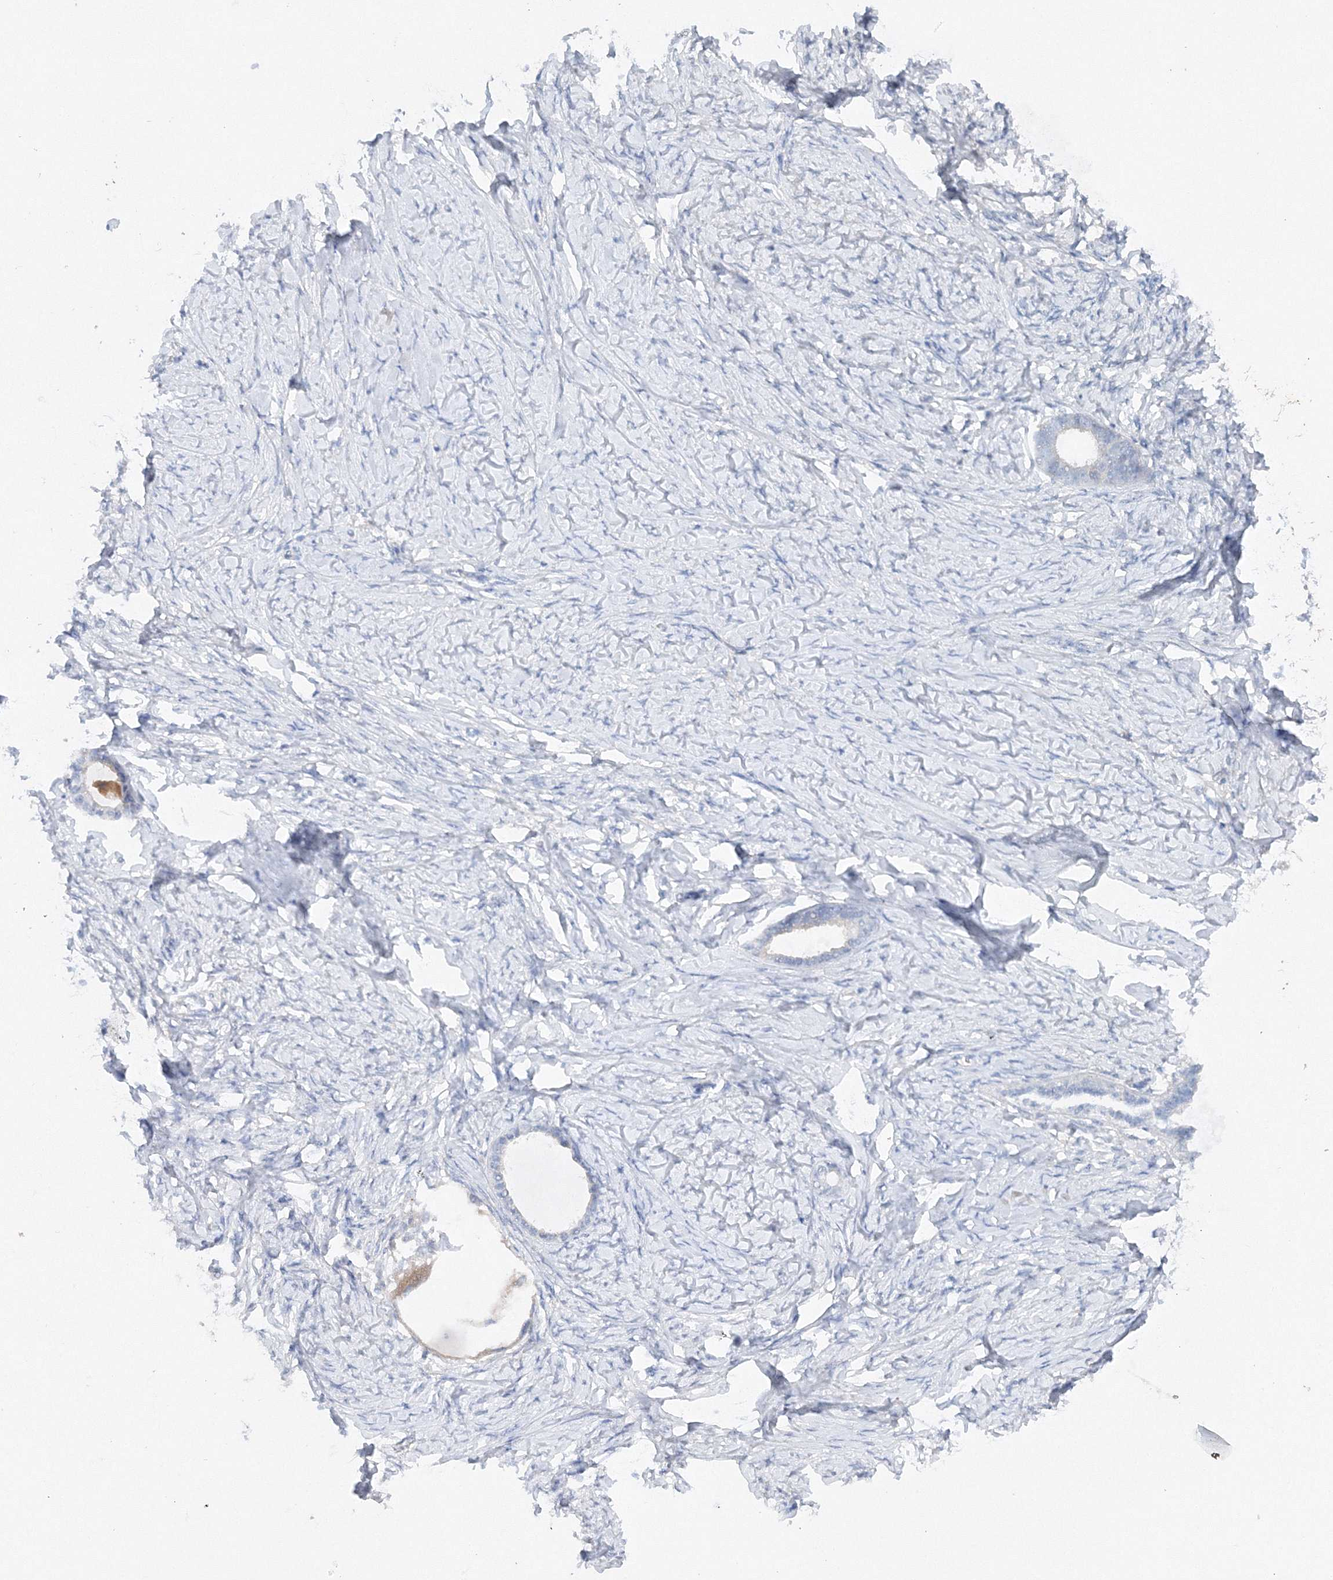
{"staining": {"intensity": "negative", "quantity": "none", "location": "none"}, "tissue": "ovarian cancer", "cell_type": "Tumor cells", "image_type": "cancer", "snomed": [{"axis": "morphology", "description": "Cystadenocarcinoma, serous, NOS"}, {"axis": "topography", "description": "Ovary"}], "caption": "Tumor cells show no significant positivity in ovarian cancer.", "gene": "SLC36A1", "patient": {"sex": "female", "age": 79}}